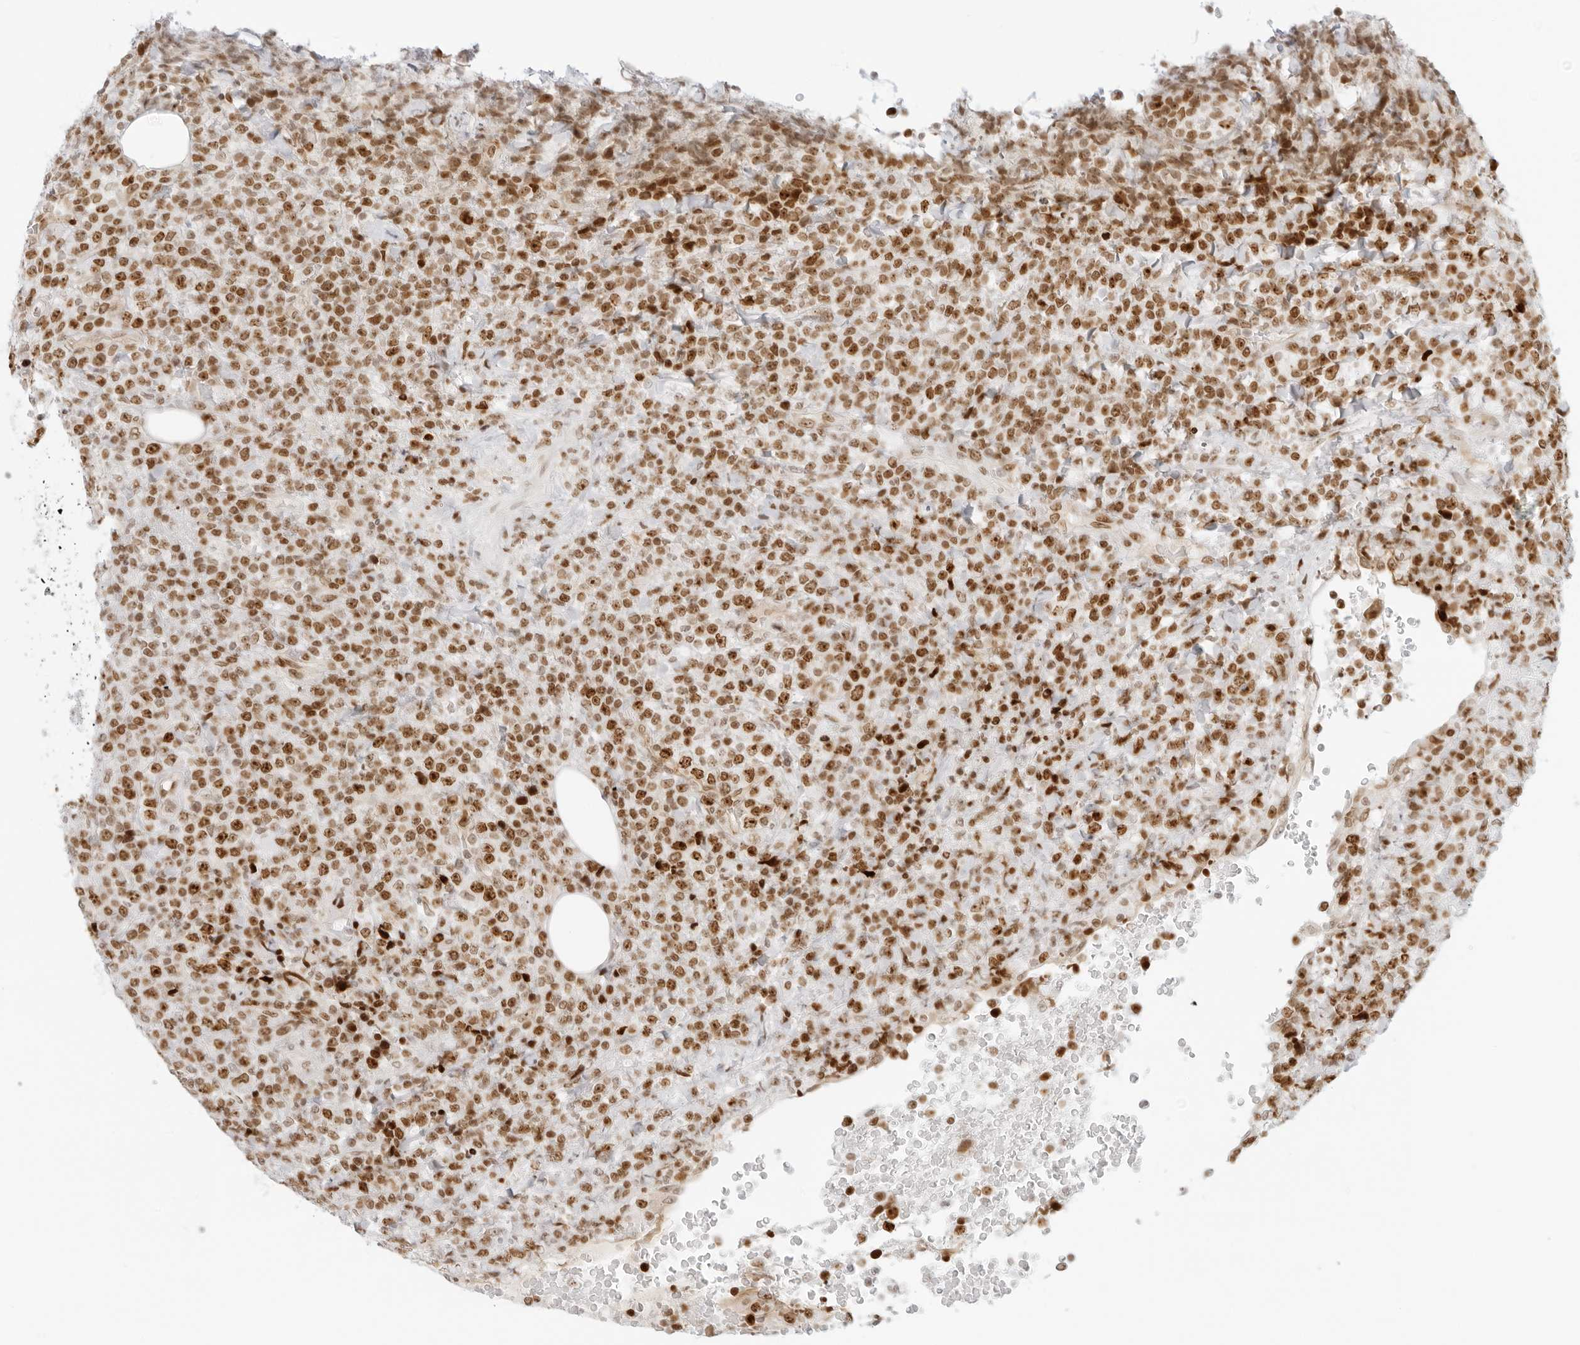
{"staining": {"intensity": "moderate", "quantity": ">75%", "location": "nuclear"}, "tissue": "lymphoma", "cell_type": "Tumor cells", "image_type": "cancer", "snomed": [{"axis": "morphology", "description": "Malignant lymphoma, non-Hodgkin's type, High grade"}, {"axis": "topography", "description": "Lymph node"}], "caption": "Human lymphoma stained for a protein (brown) displays moderate nuclear positive staining in approximately >75% of tumor cells.", "gene": "RCC1", "patient": {"sex": "male", "age": 13}}